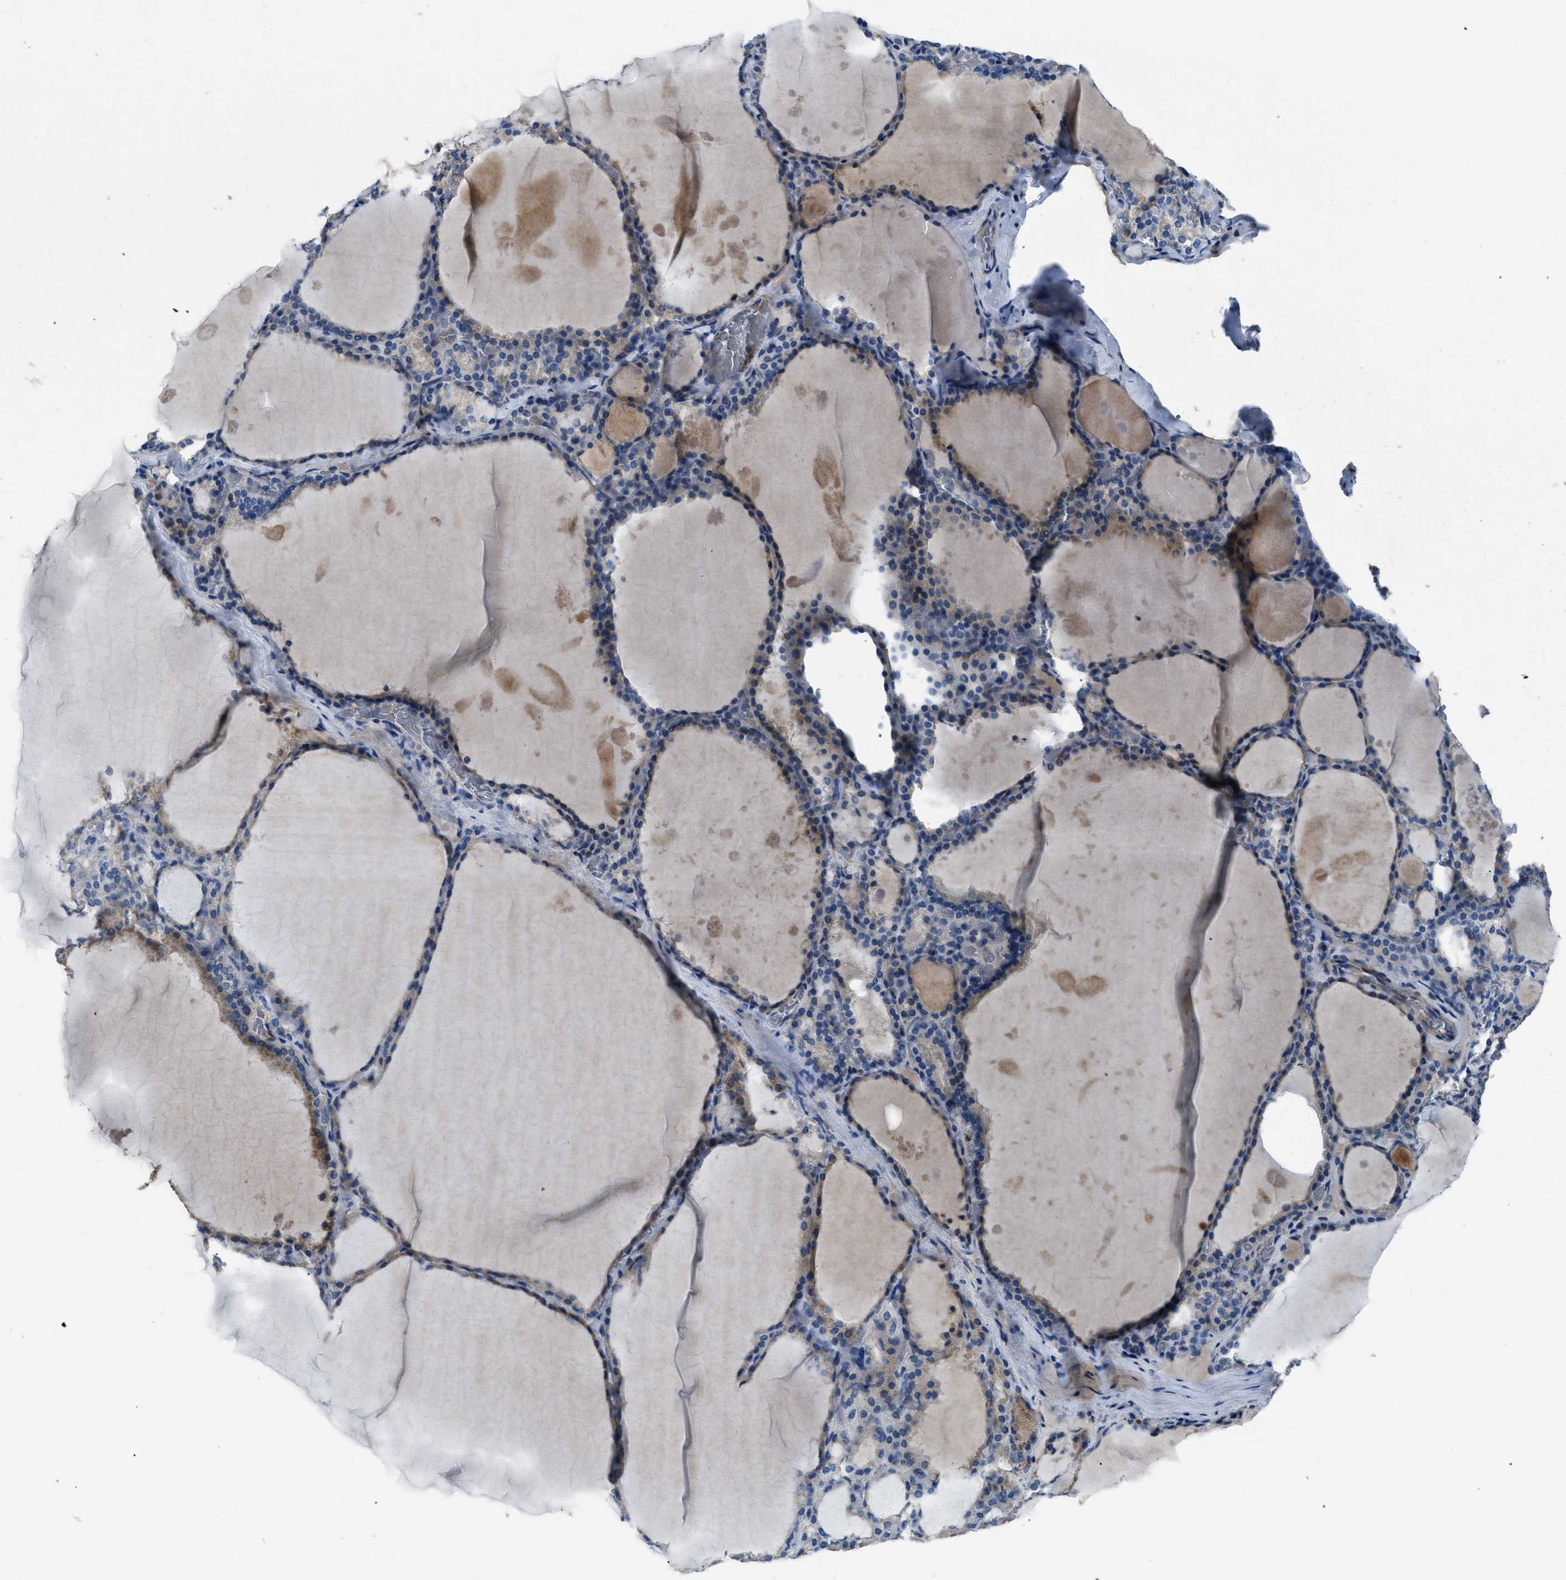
{"staining": {"intensity": "weak", "quantity": "25%-75%", "location": "cytoplasmic/membranous"}, "tissue": "thyroid gland", "cell_type": "Glandular cells", "image_type": "normal", "snomed": [{"axis": "morphology", "description": "Normal tissue, NOS"}, {"axis": "topography", "description": "Thyroid gland"}], "caption": "A micrograph of thyroid gland stained for a protein demonstrates weak cytoplasmic/membranous brown staining in glandular cells. Immunohistochemistry (ihc) stains the protein of interest in brown and the nuclei are stained blue.", "gene": "SGCZ", "patient": {"sex": "male", "age": 56}}